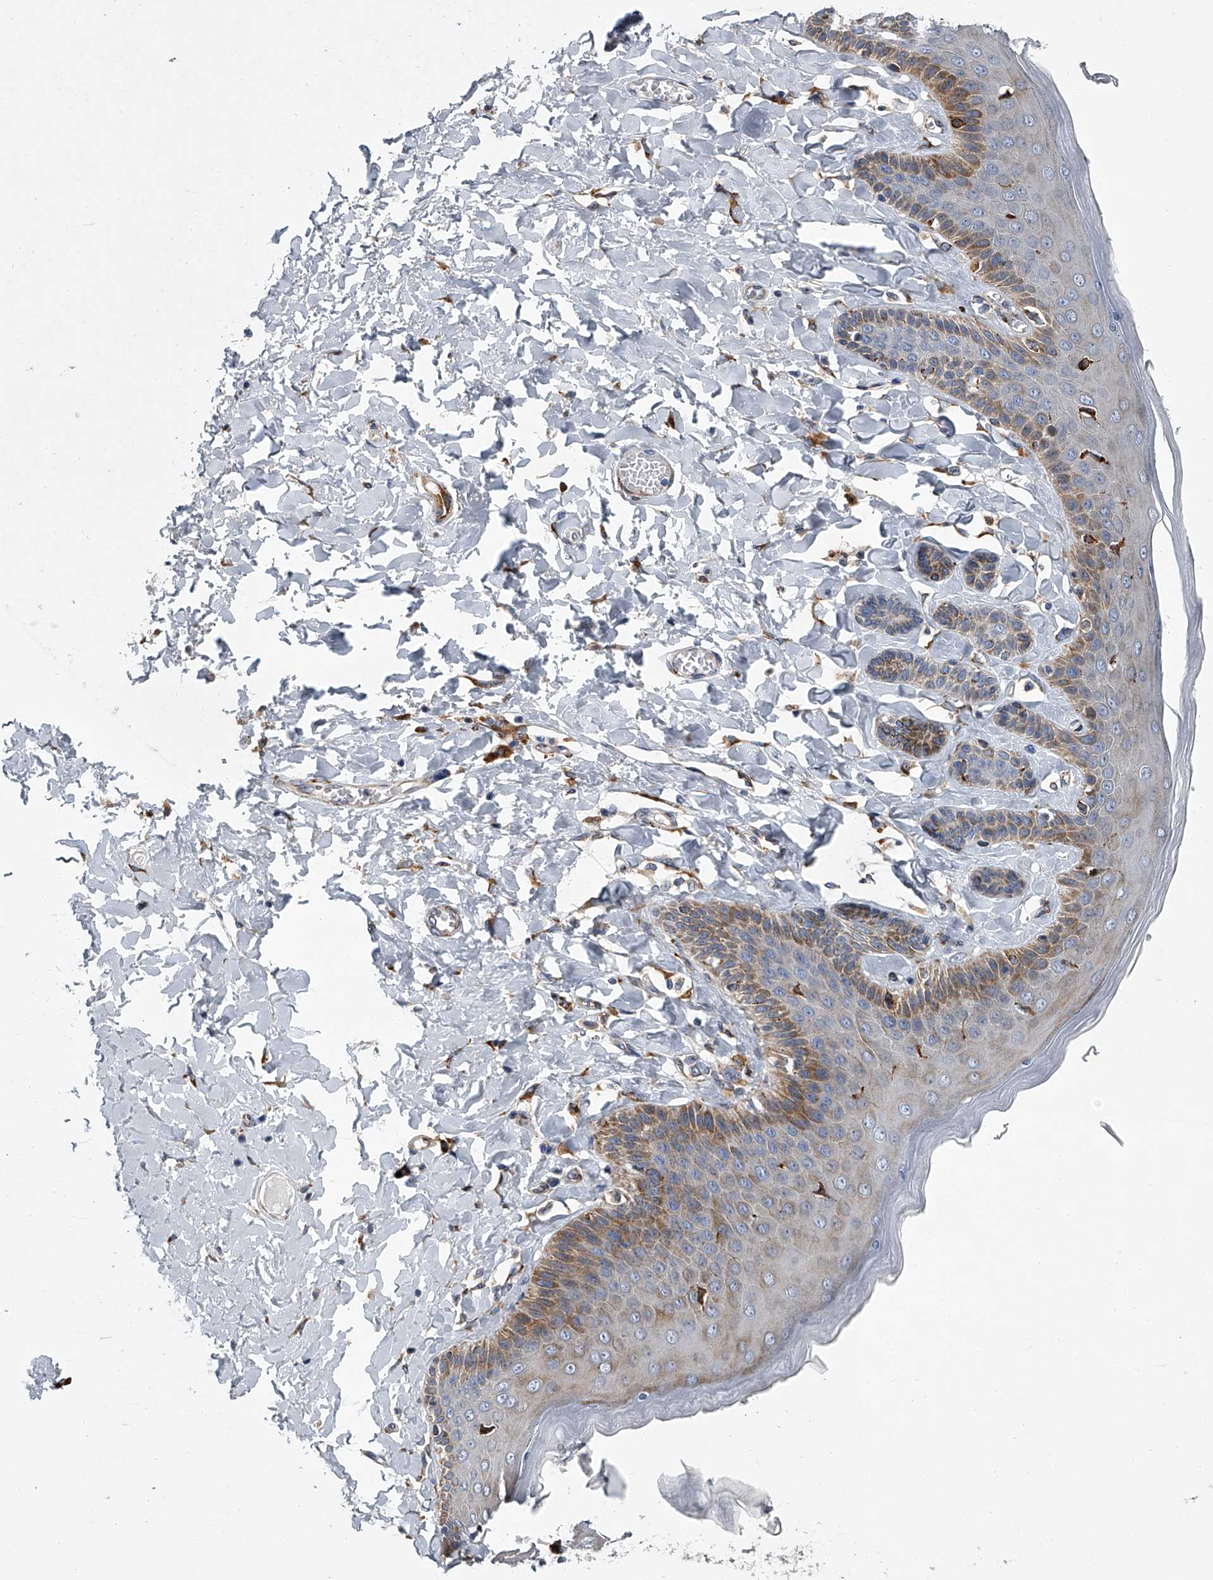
{"staining": {"intensity": "moderate", "quantity": "25%-75%", "location": "cytoplasmic/membranous"}, "tissue": "skin", "cell_type": "Epidermal cells", "image_type": "normal", "snomed": [{"axis": "morphology", "description": "Normal tissue, NOS"}, {"axis": "topography", "description": "Anal"}], "caption": "Protein expression analysis of normal skin shows moderate cytoplasmic/membranous expression in approximately 25%-75% of epidermal cells. The staining was performed using DAB (3,3'-diaminobenzidine), with brown indicating positive protein expression. Nuclei are stained blue with hematoxylin.", "gene": "TMEM63C", "patient": {"sex": "male", "age": 69}}